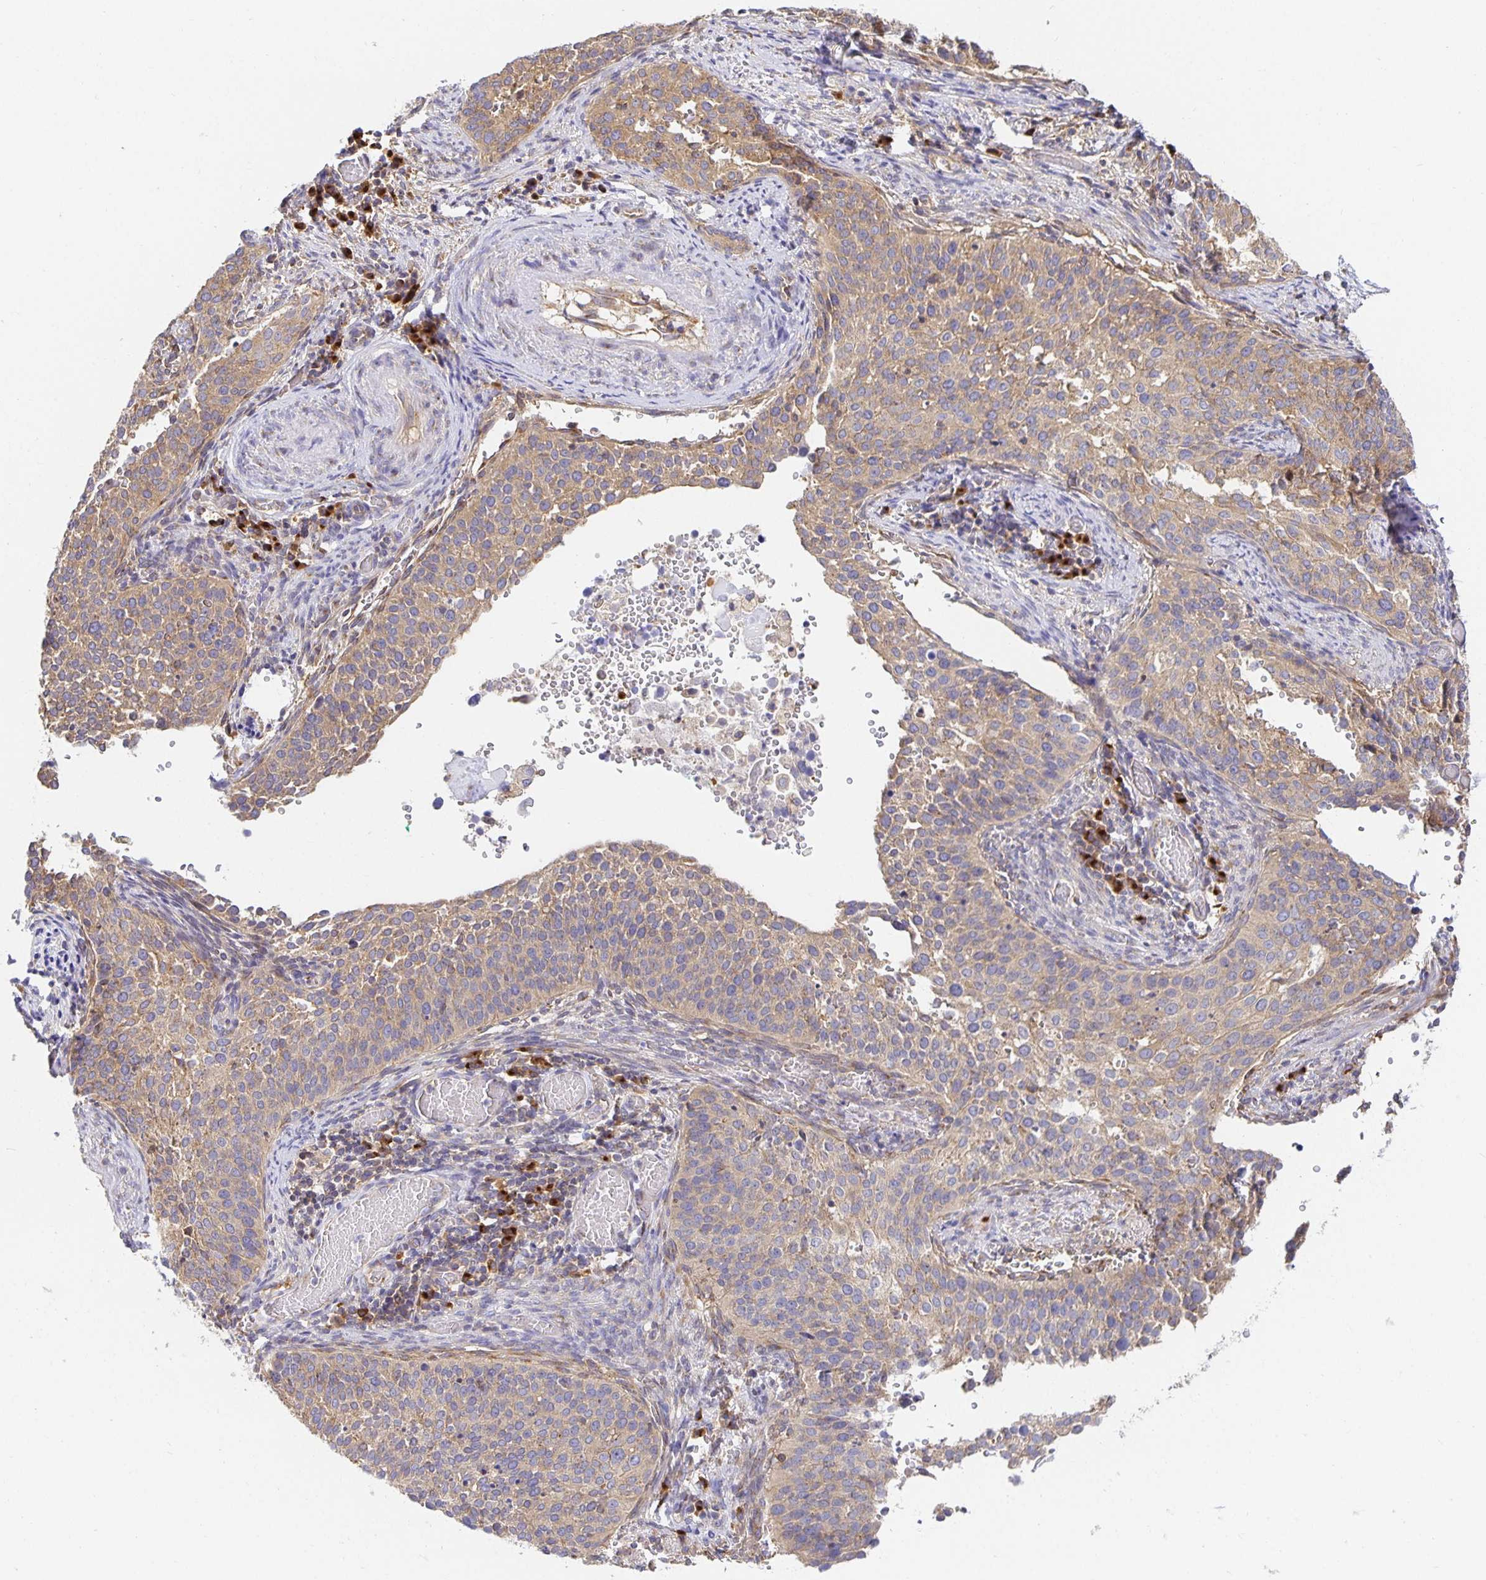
{"staining": {"intensity": "weak", "quantity": ">75%", "location": "cytoplasmic/membranous"}, "tissue": "cervical cancer", "cell_type": "Tumor cells", "image_type": "cancer", "snomed": [{"axis": "morphology", "description": "Squamous cell carcinoma, NOS"}, {"axis": "topography", "description": "Cervix"}], "caption": "Immunohistochemical staining of squamous cell carcinoma (cervical) displays weak cytoplasmic/membranous protein positivity in approximately >75% of tumor cells.", "gene": "USO1", "patient": {"sex": "female", "age": 44}}